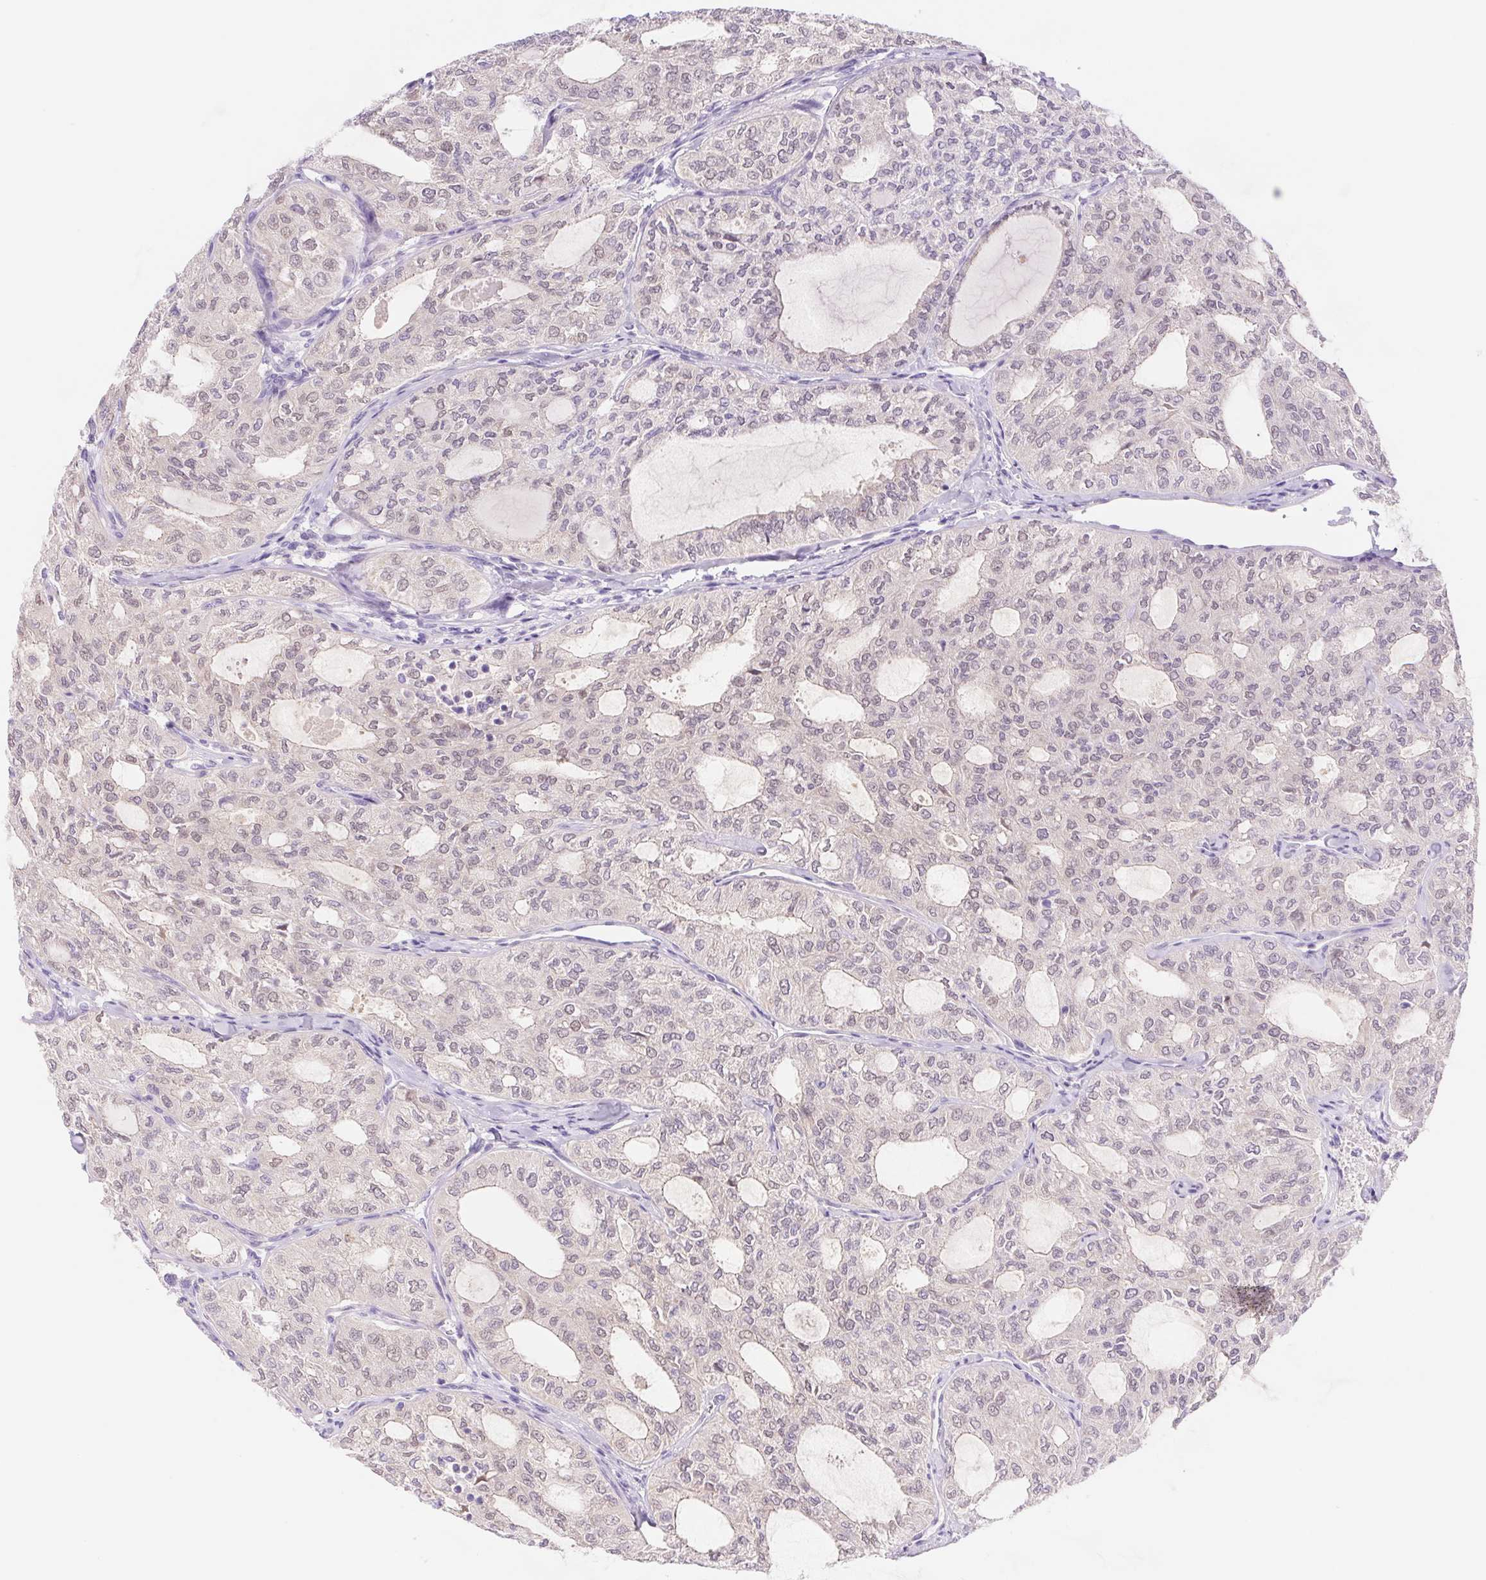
{"staining": {"intensity": "negative", "quantity": "none", "location": "none"}, "tissue": "thyroid cancer", "cell_type": "Tumor cells", "image_type": "cancer", "snomed": [{"axis": "morphology", "description": "Follicular adenoma carcinoma, NOS"}, {"axis": "topography", "description": "Thyroid gland"}], "caption": "Image shows no significant protein positivity in tumor cells of follicular adenoma carcinoma (thyroid).", "gene": "DYNC2LI1", "patient": {"sex": "male", "age": 75}}